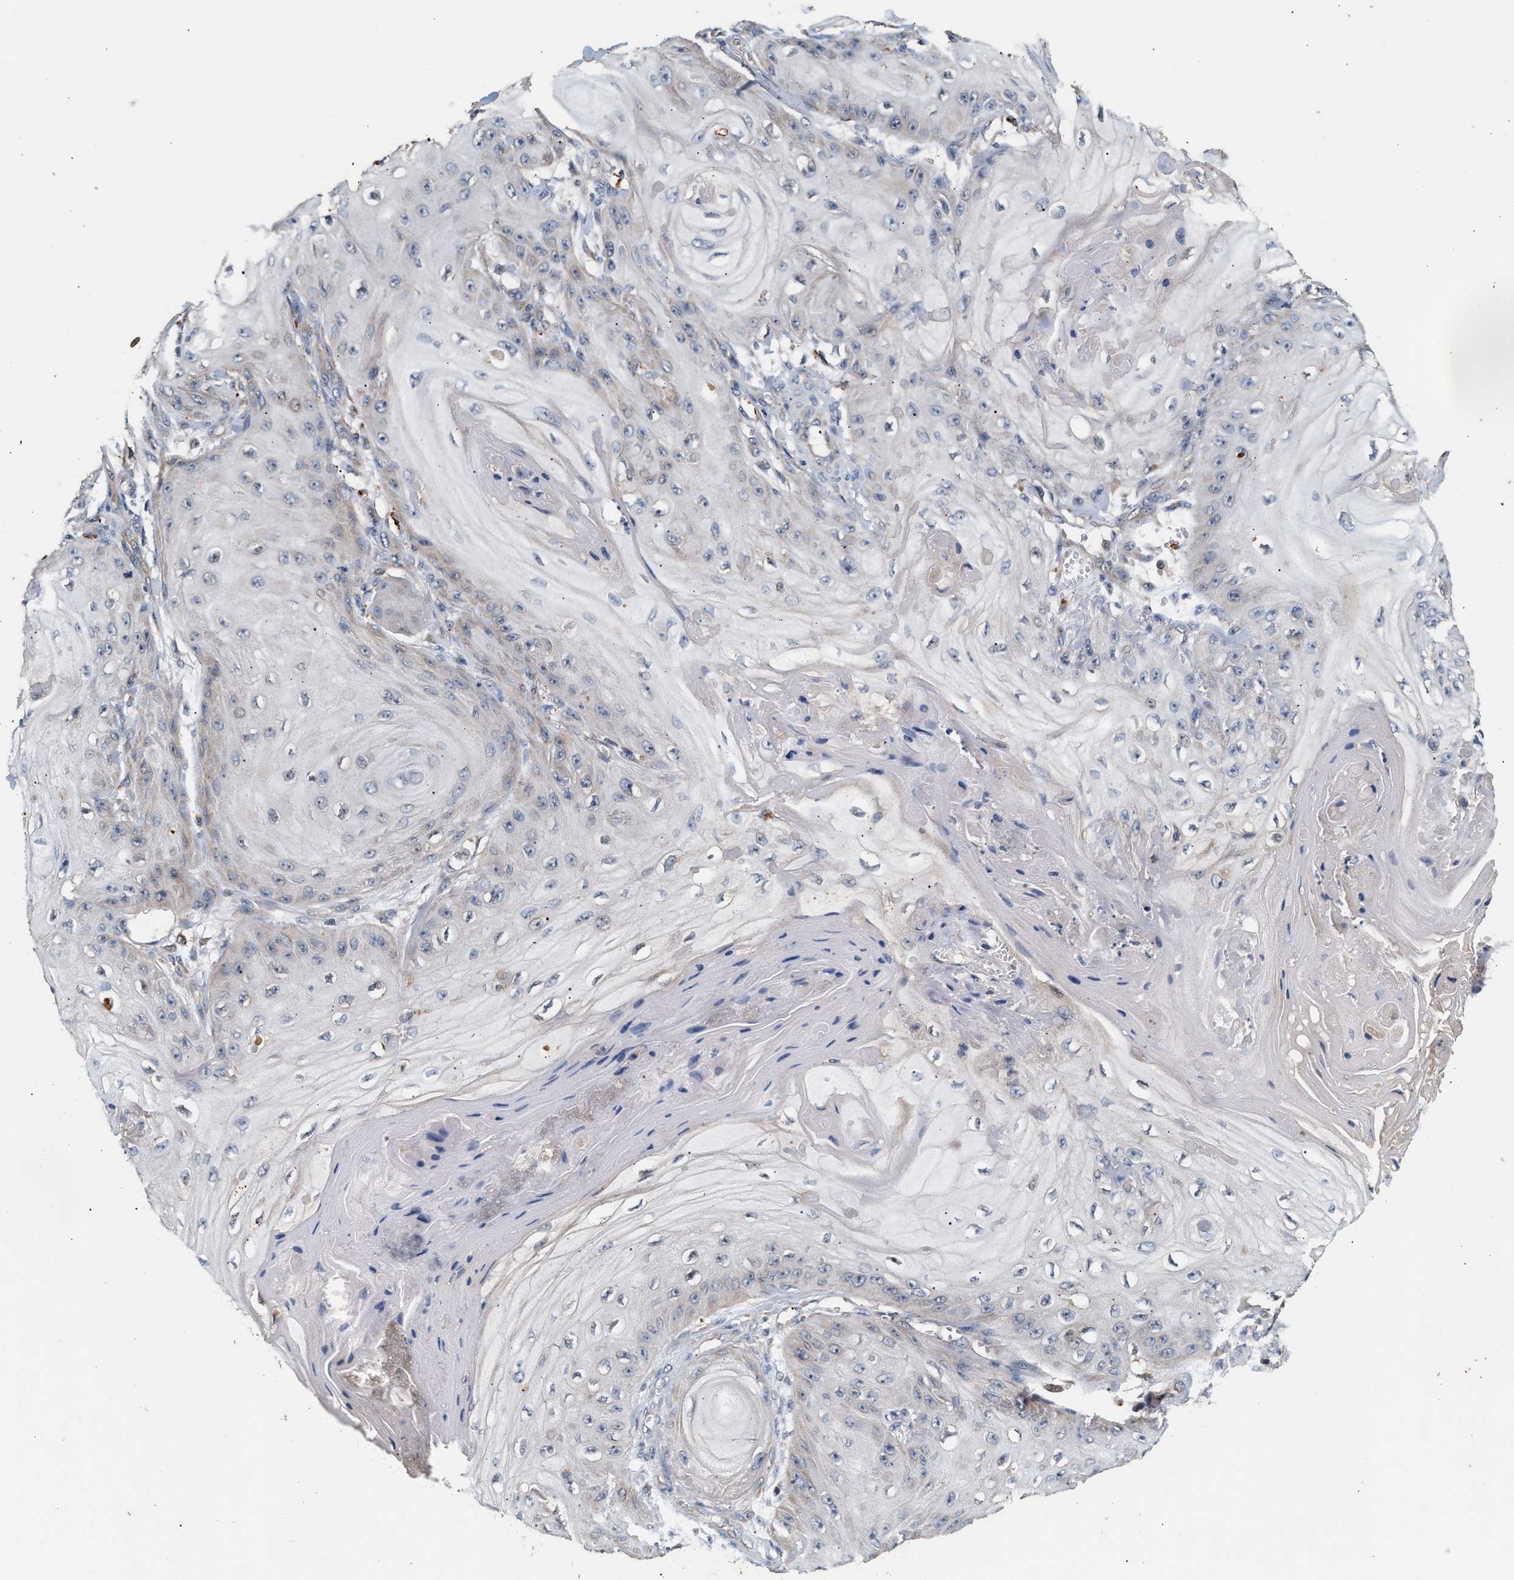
{"staining": {"intensity": "negative", "quantity": "none", "location": "none"}, "tissue": "skin cancer", "cell_type": "Tumor cells", "image_type": "cancer", "snomed": [{"axis": "morphology", "description": "Squamous cell carcinoma, NOS"}, {"axis": "topography", "description": "Skin"}], "caption": "Immunohistochemistry micrograph of human skin cancer stained for a protein (brown), which displays no staining in tumor cells. (DAB IHC visualized using brightfield microscopy, high magnification).", "gene": "PTGR3", "patient": {"sex": "male", "age": 74}}